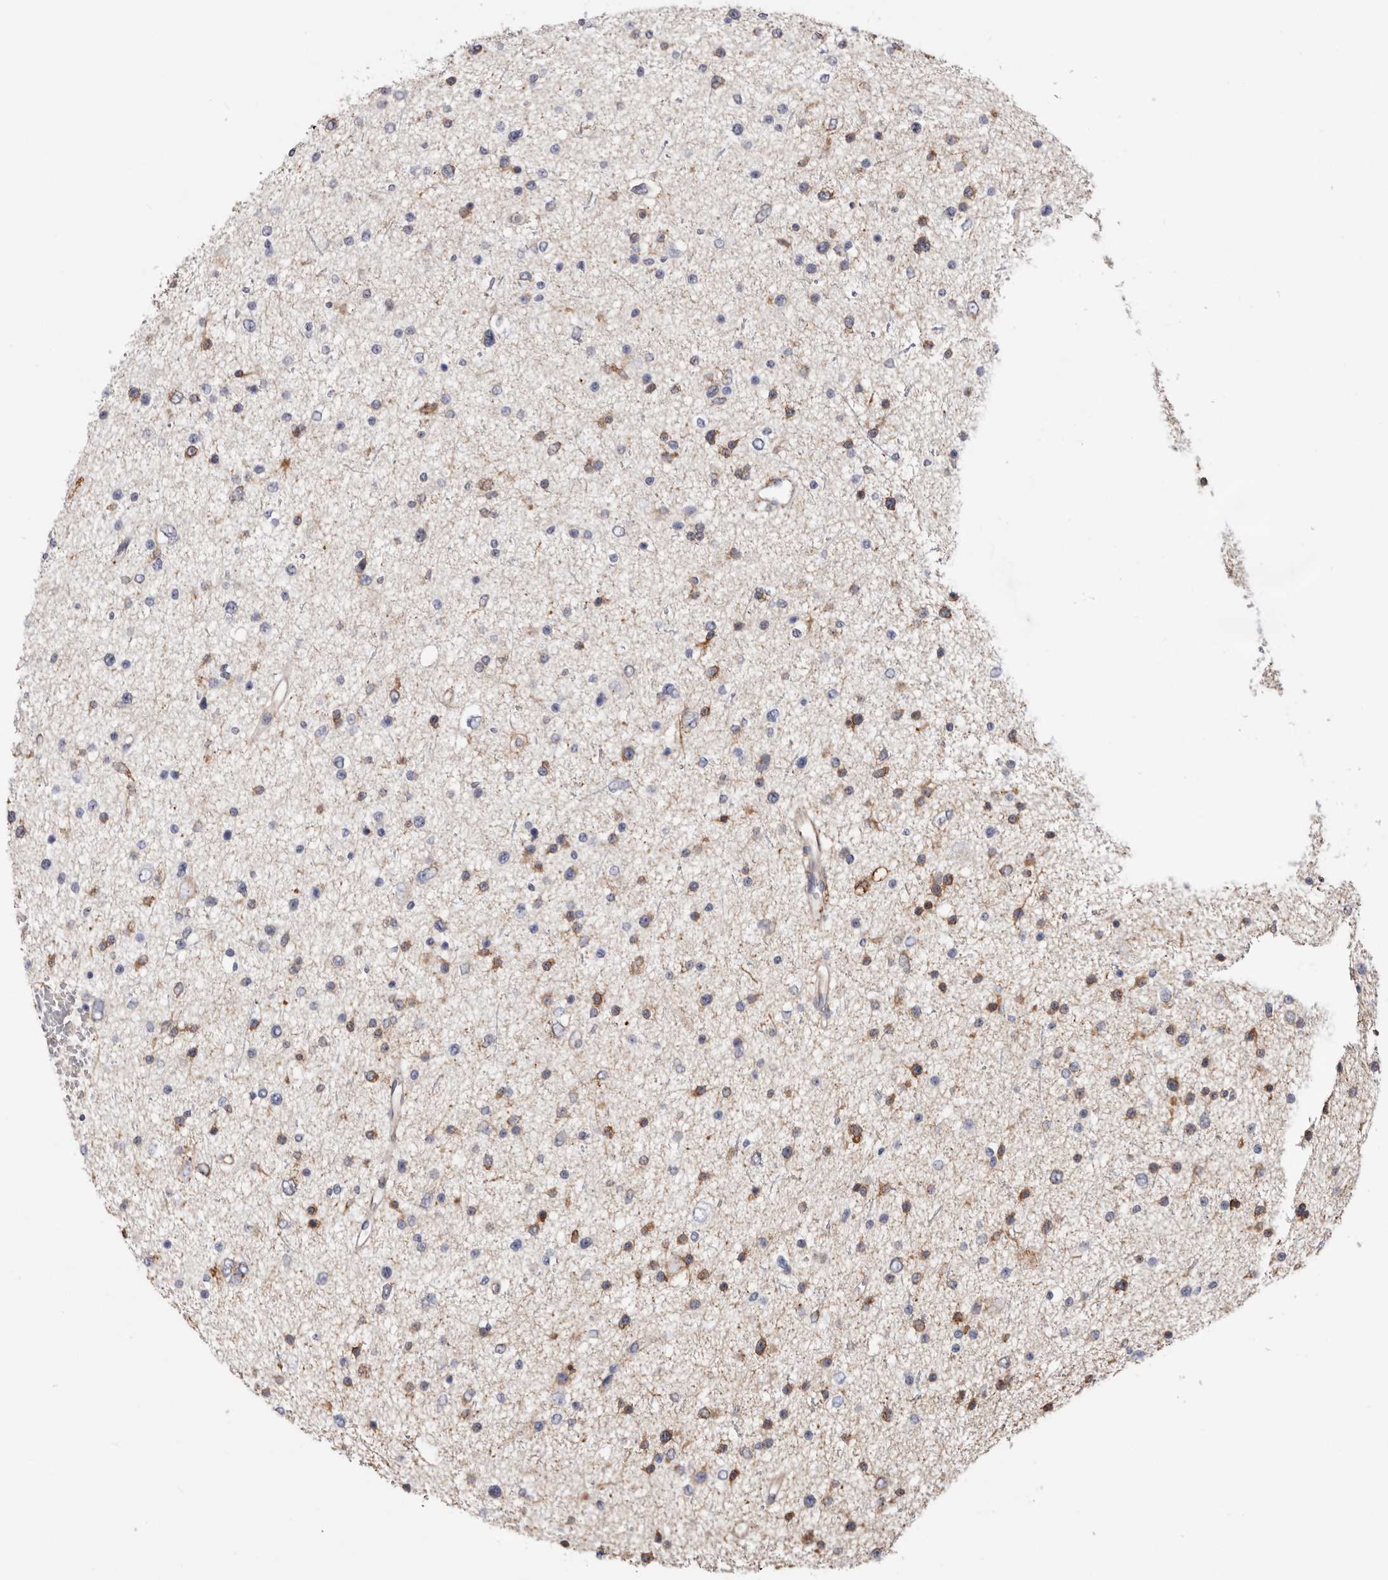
{"staining": {"intensity": "moderate", "quantity": "<25%", "location": "cytoplasmic/membranous"}, "tissue": "glioma", "cell_type": "Tumor cells", "image_type": "cancer", "snomed": [{"axis": "morphology", "description": "Glioma, malignant, Low grade"}, {"axis": "topography", "description": "Brain"}], "caption": "Immunohistochemical staining of low-grade glioma (malignant) demonstrates moderate cytoplasmic/membranous protein staining in approximately <25% of tumor cells.", "gene": "SEMA3E", "patient": {"sex": "female", "age": 37}}